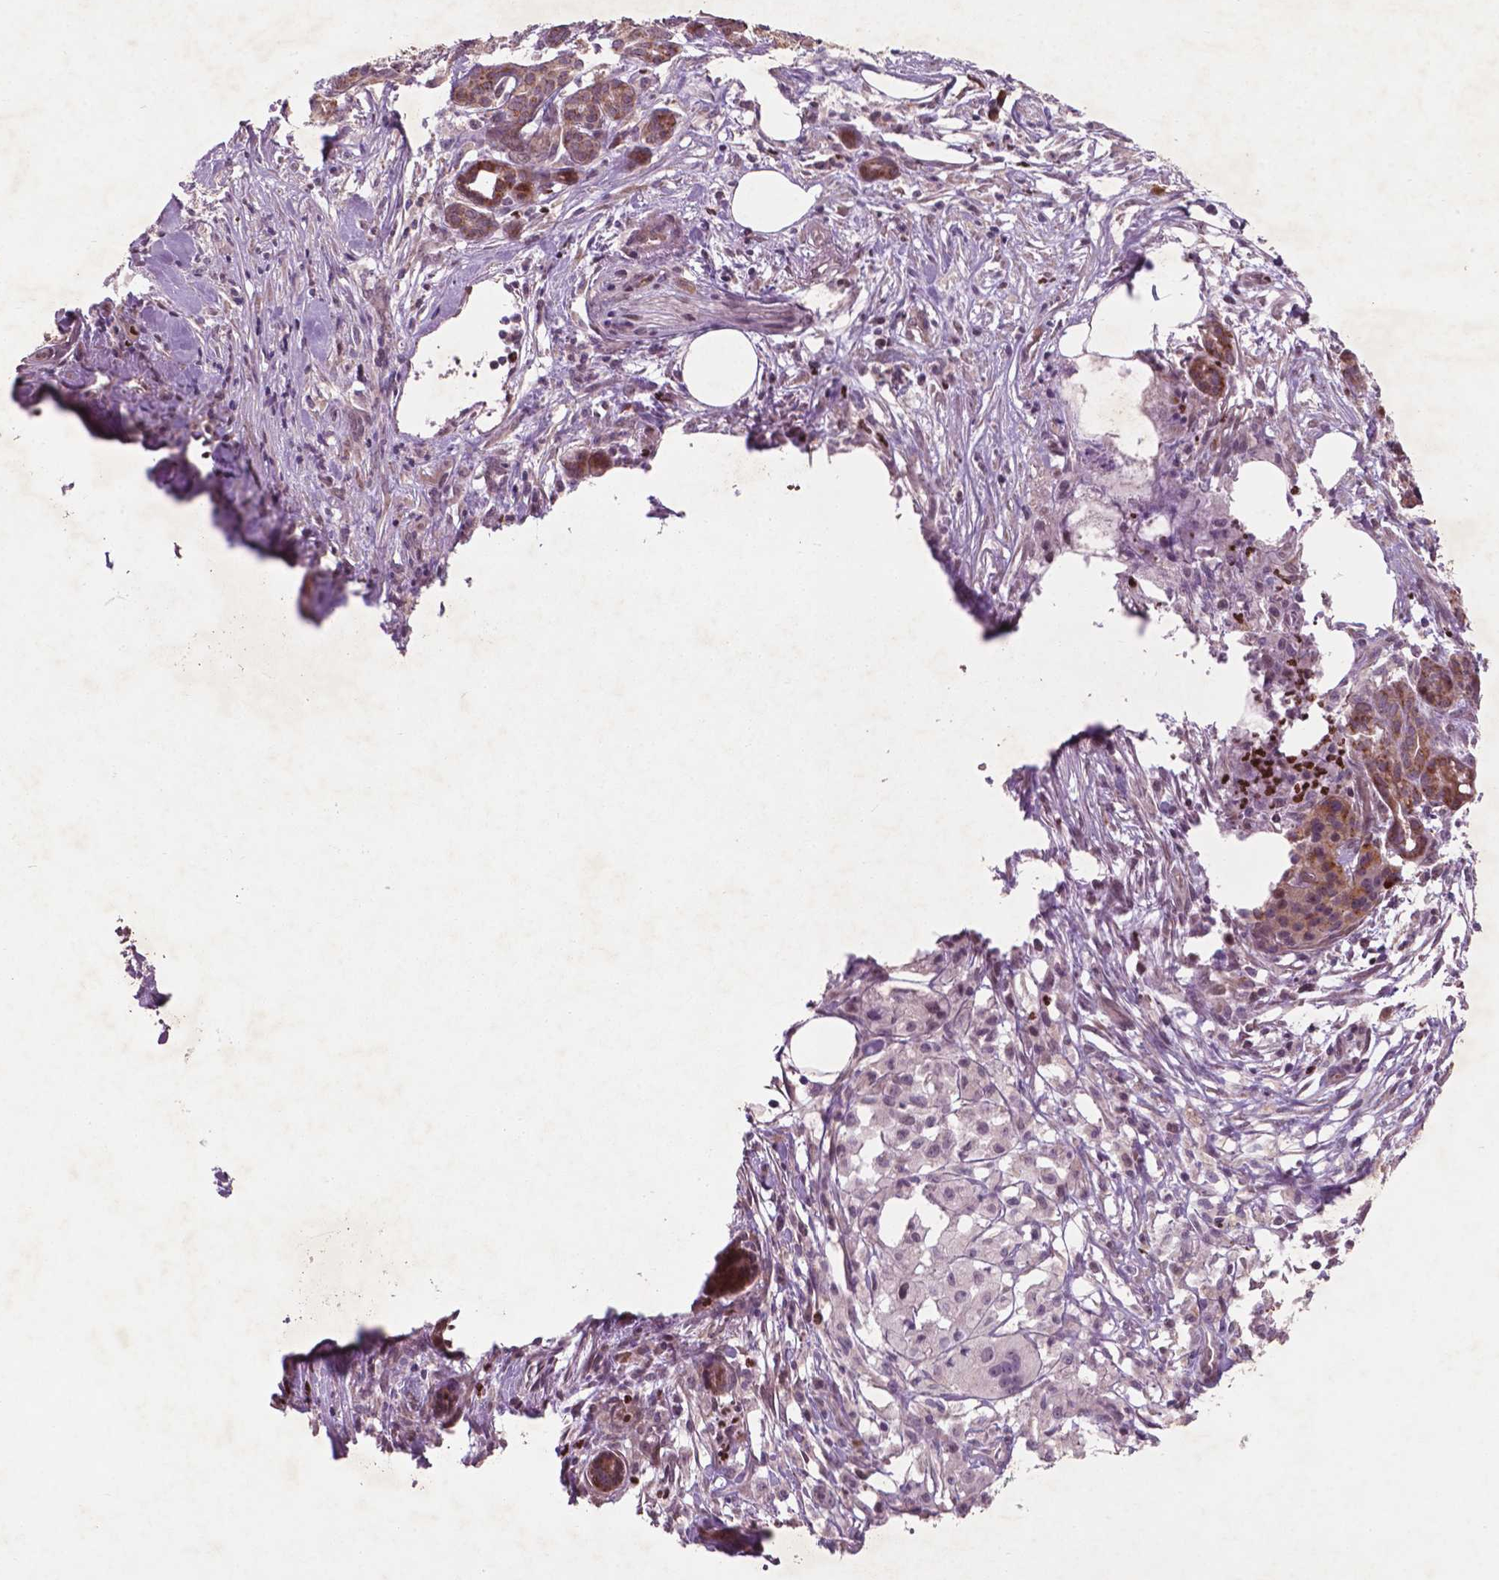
{"staining": {"intensity": "negative", "quantity": "none", "location": "none"}, "tissue": "pancreatic cancer", "cell_type": "Tumor cells", "image_type": "cancer", "snomed": [{"axis": "morphology", "description": "Adenocarcinoma, NOS"}, {"axis": "topography", "description": "Pancreas"}], "caption": "Tumor cells show no significant protein staining in pancreatic cancer (adenocarcinoma). (Stains: DAB (3,3'-diaminobenzidine) immunohistochemistry with hematoxylin counter stain, Microscopy: brightfield microscopy at high magnification).", "gene": "NFAT5", "patient": {"sex": "female", "age": 66}}